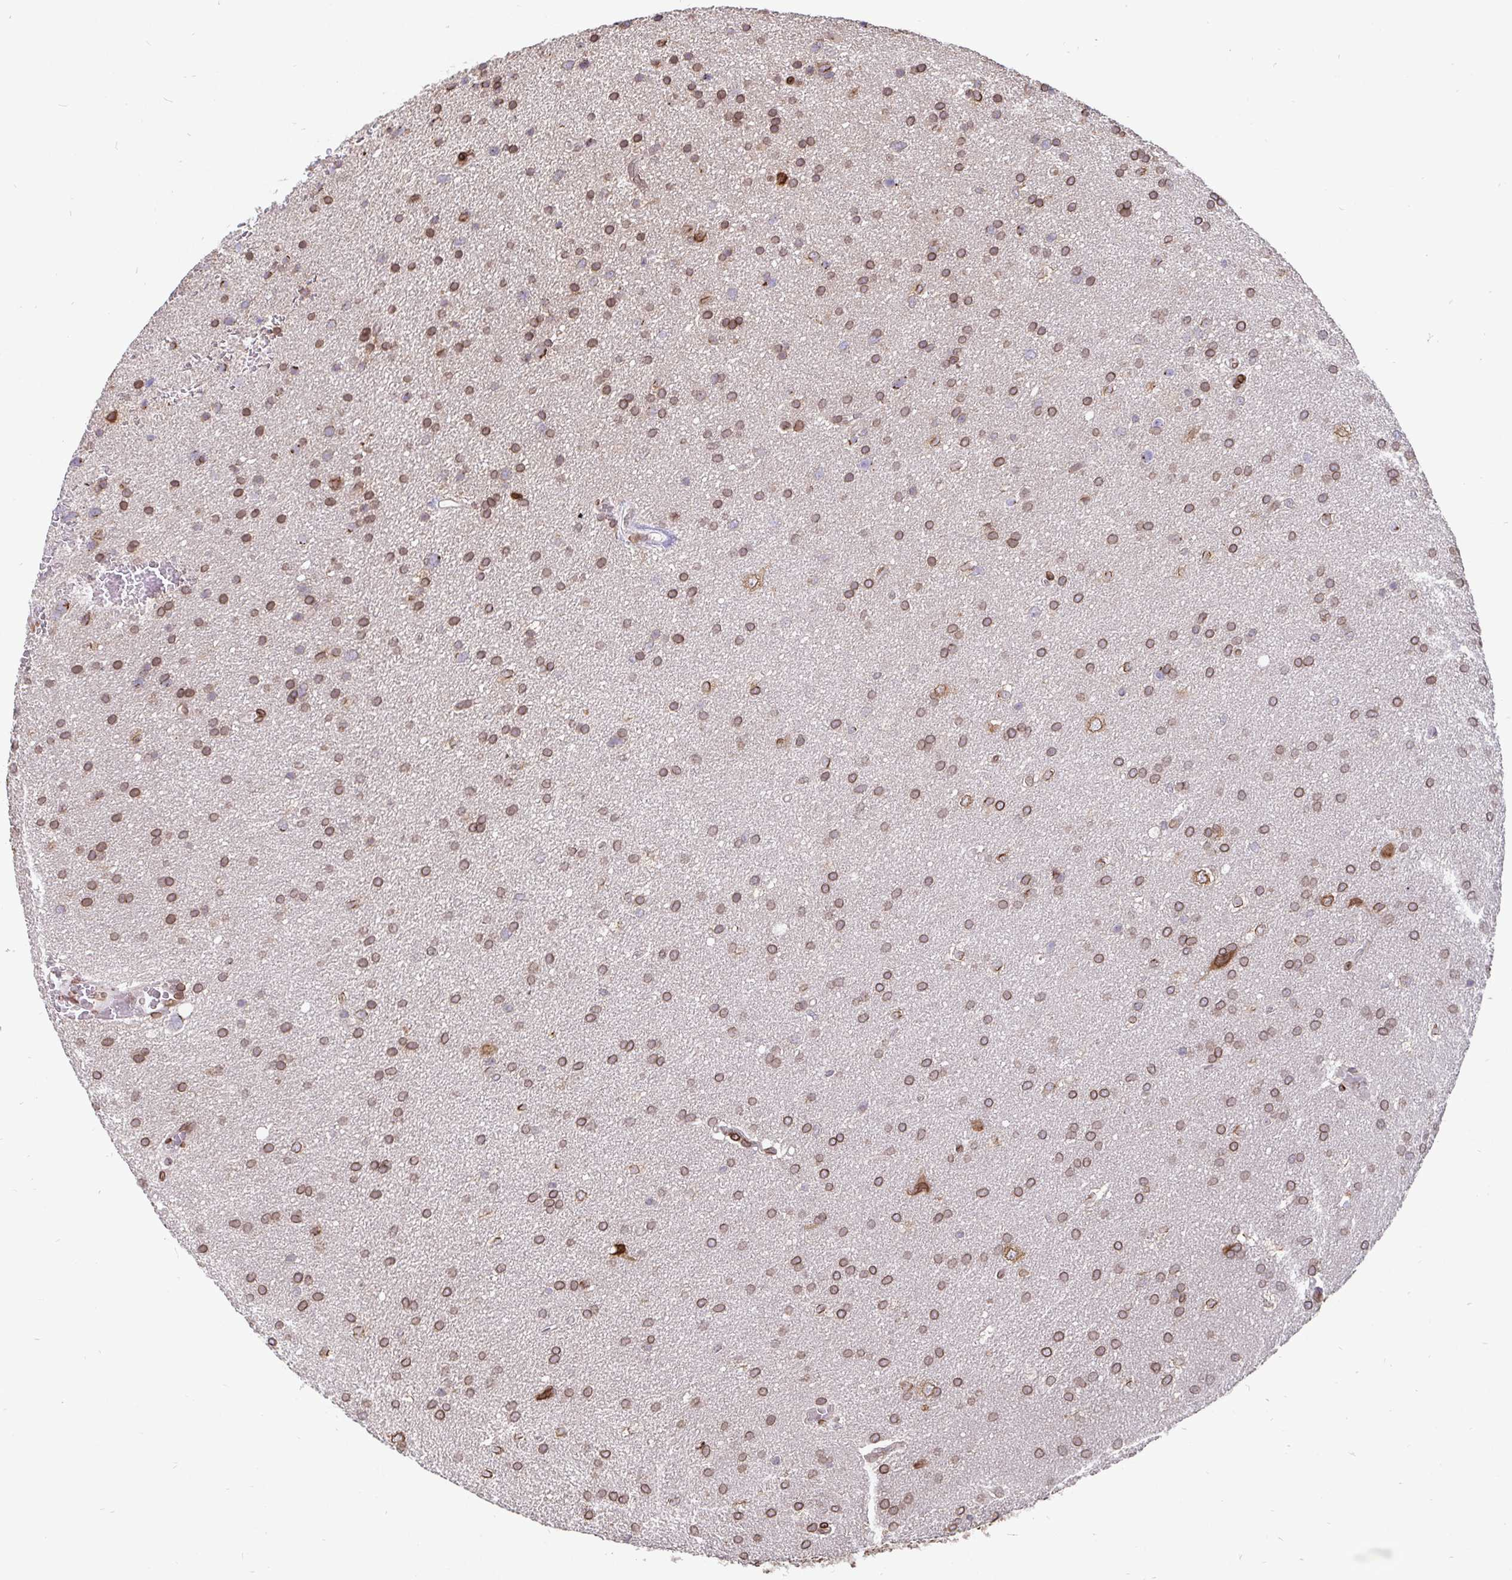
{"staining": {"intensity": "moderate", "quantity": ">75%", "location": "cytoplasmic/membranous,nuclear"}, "tissue": "glioma", "cell_type": "Tumor cells", "image_type": "cancer", "snomed": [{"axis": "morphology", "description": "Glioma, malignant, Low grade"}, {"axis": "topography", "description": "Brain"}], "caption": "Human glioma stained with a brown dye displays moderate cytoplasmic/membranous and nuclear positive positivity in about >75% of tumor cells.", "gene": "EMD", "patient": {"sex": "female", "age": 54}}